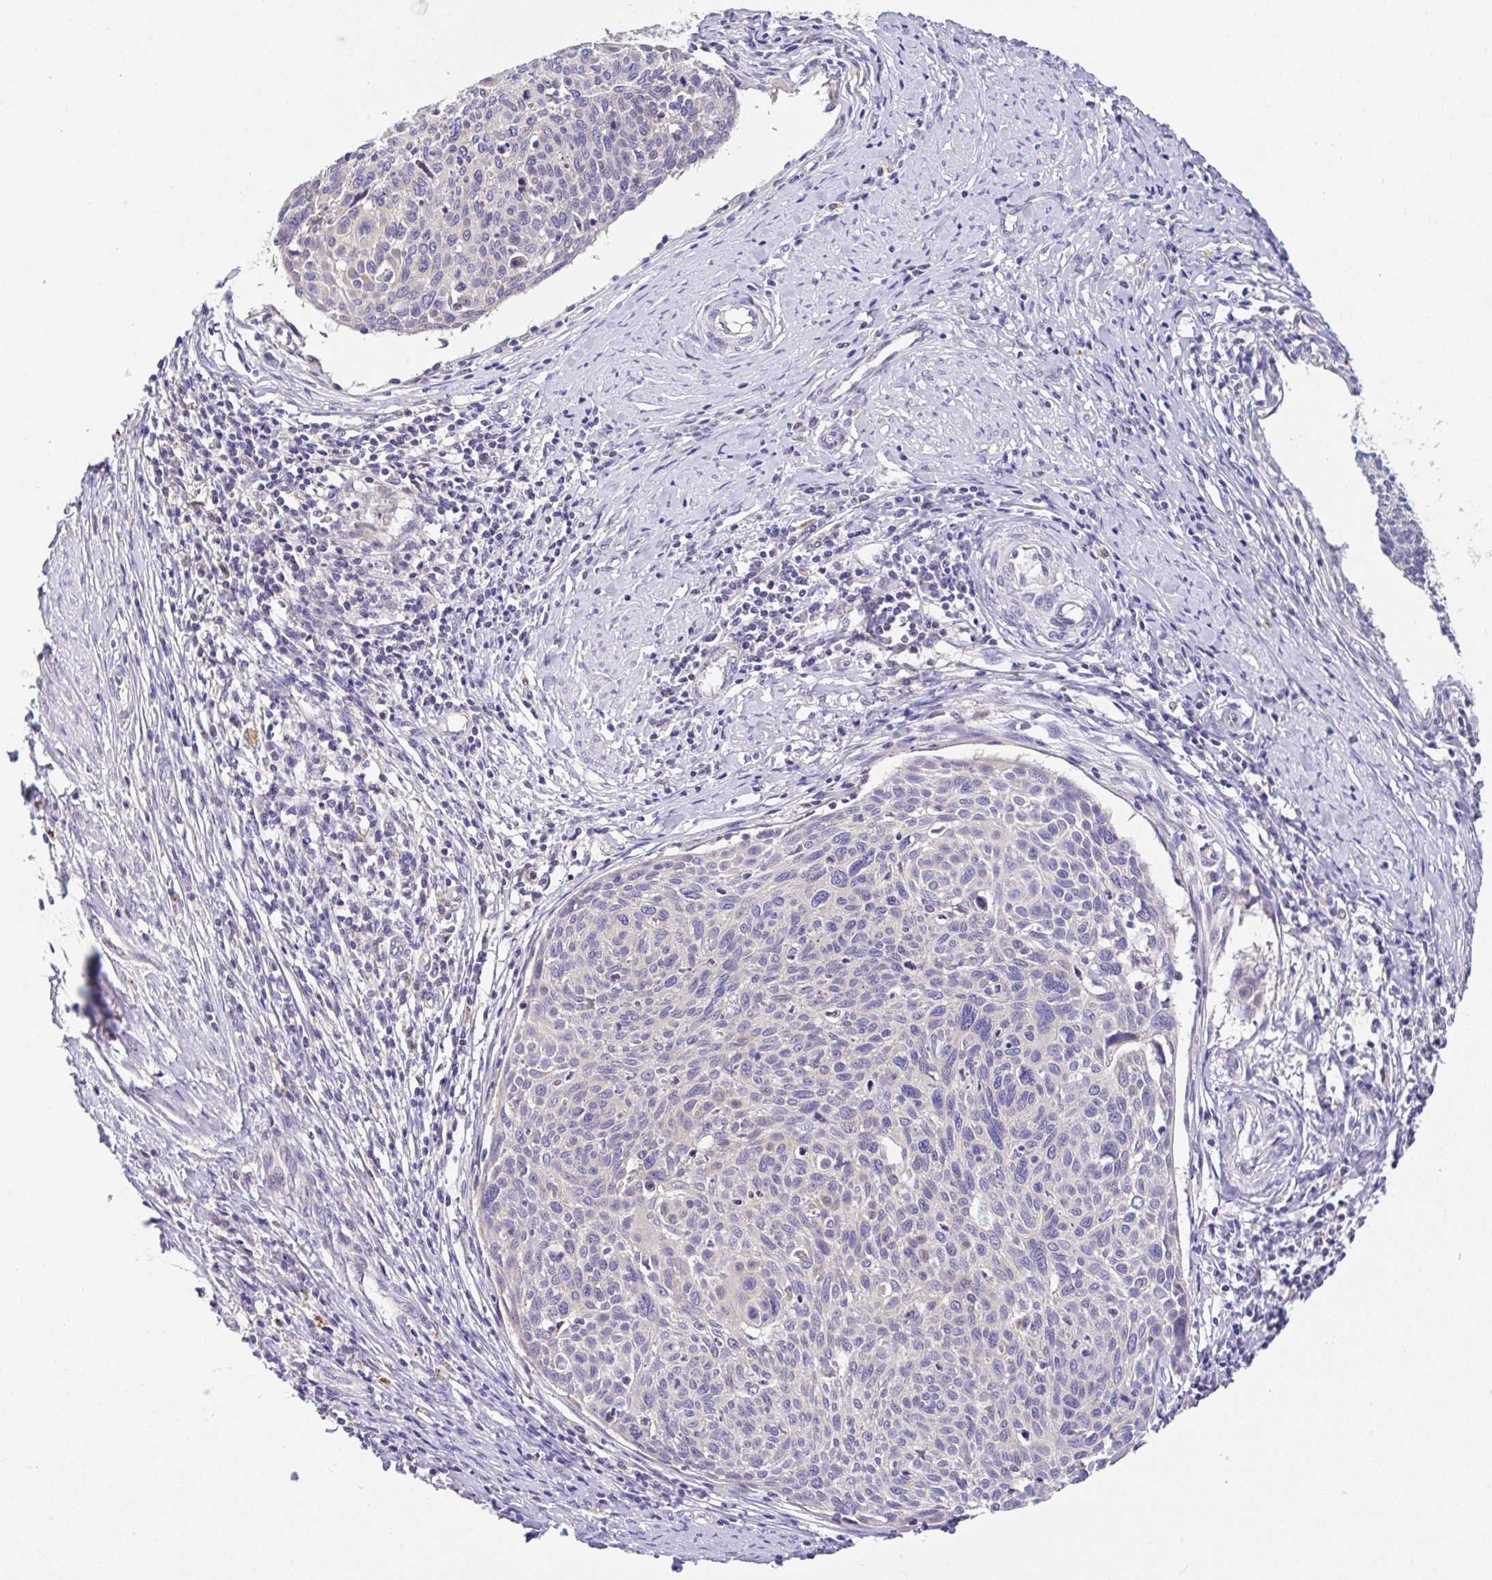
{"staining": {"intensity": "negative", "quantity": "none", "location": "none"}, "tissue": "cervical cancer", "cell_type": "Tumor cells", "image_type": "cancer", "snomed": [{"axis": "morphology", "description": "Squamous cell carcinoma, NOS"}, {"axis": "topography", "description": "Cervix"}], "caption": "DAB (3,3'-diaminobenzidine) immunohistochemical staining of squamous cell carcinoma (cervical) demonstrates no significant staining in tumor cells.", "gene": "EPN3", "patient": {"sex": "female", "age": 49}}